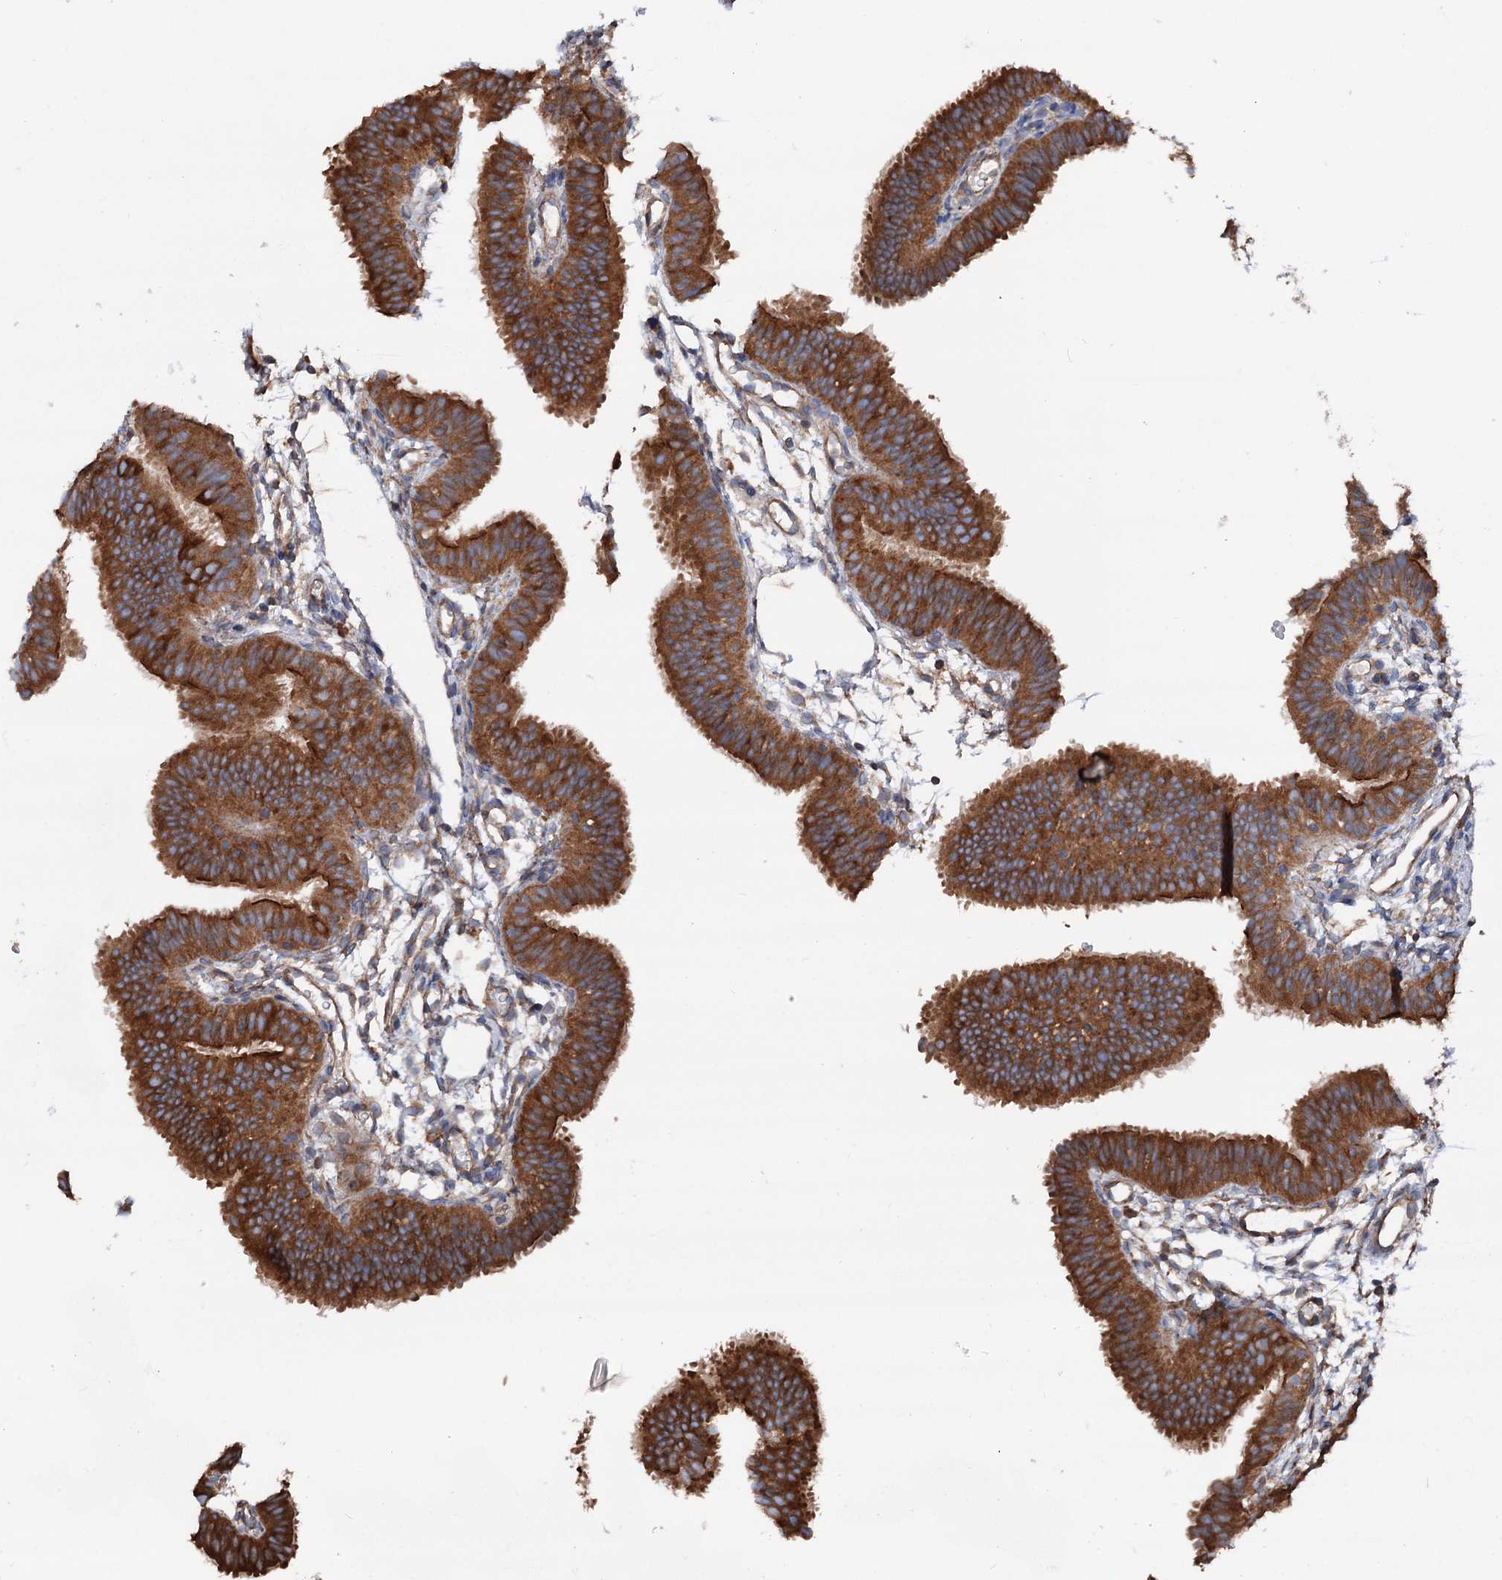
{"staining": {"intensity": "moderate", "quantity": ">75%", "location": "cytoplasmic/membranous"}, "tissue": "fallopian tube", "cell_type": "Glandular cells", "image_type": "normal", "snomed": [{"axis": "morphology", "description": "Normal tissue, NOS"}, {"axis": "topography", "description": "Fallopian tube"}], "caption": "Moderate cytoplasmic/membranous positivity for a protein is appreciated in about >75% of glandular cells of normal fallopian tube using IHC.", "gene": "ERP29", "patient": {"sex": "female", "age": 35}}